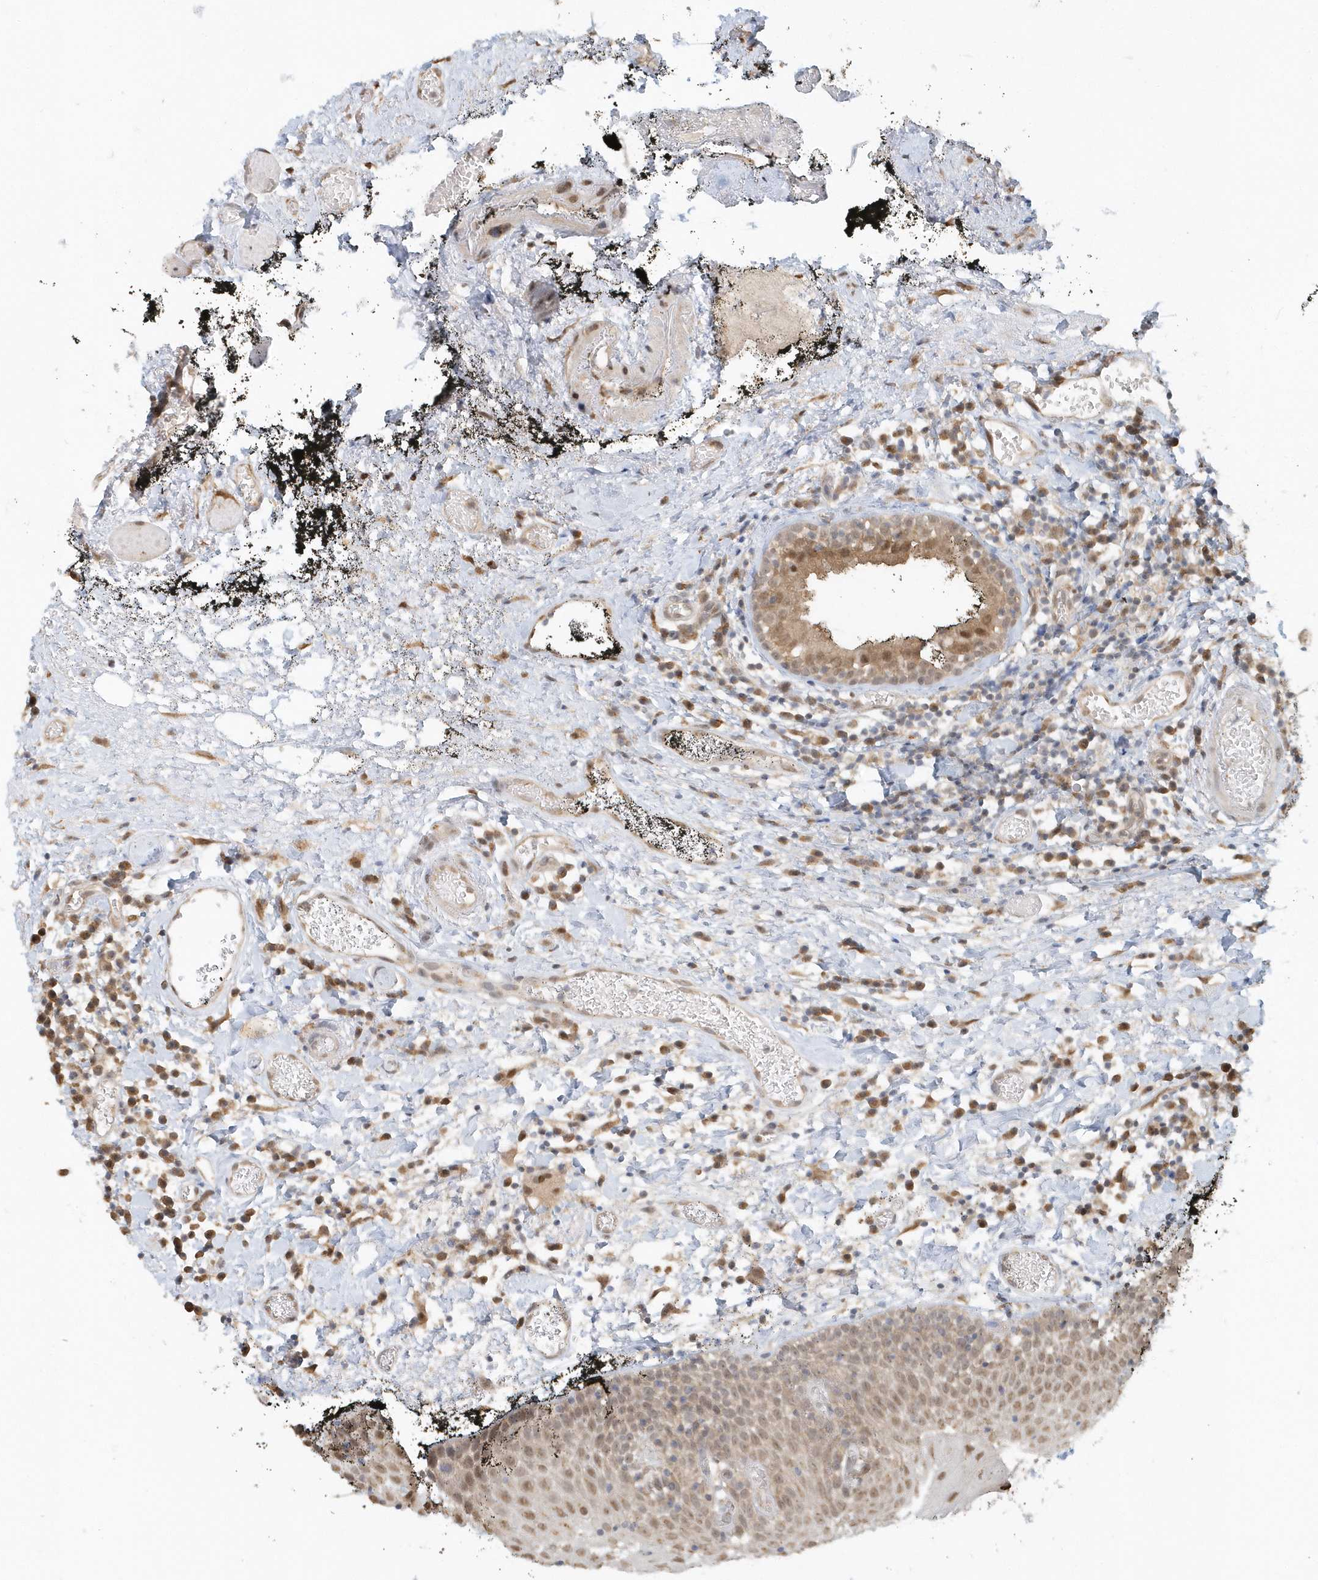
{"staining": {"intensity": "moderate", "quantity": ">75%", "location": "nuclear"}, "tissue": "oral mucosa", "cell_type": "Squamous epithelial cells", "image_type": "normal", "snomed": [{"axis": "morphology", "description": "Normal tissue, NOS"}, {"axis": "topography", "description": "Oral tissue"}], "caption": "Immunohistochemical staining of normal human oral mucosa shows moderate nuclear protein staining in approximately >75% of squamous epithelial cells.", "gene": "PSMD6", "patient": {"sex": "male", "age": 74}}